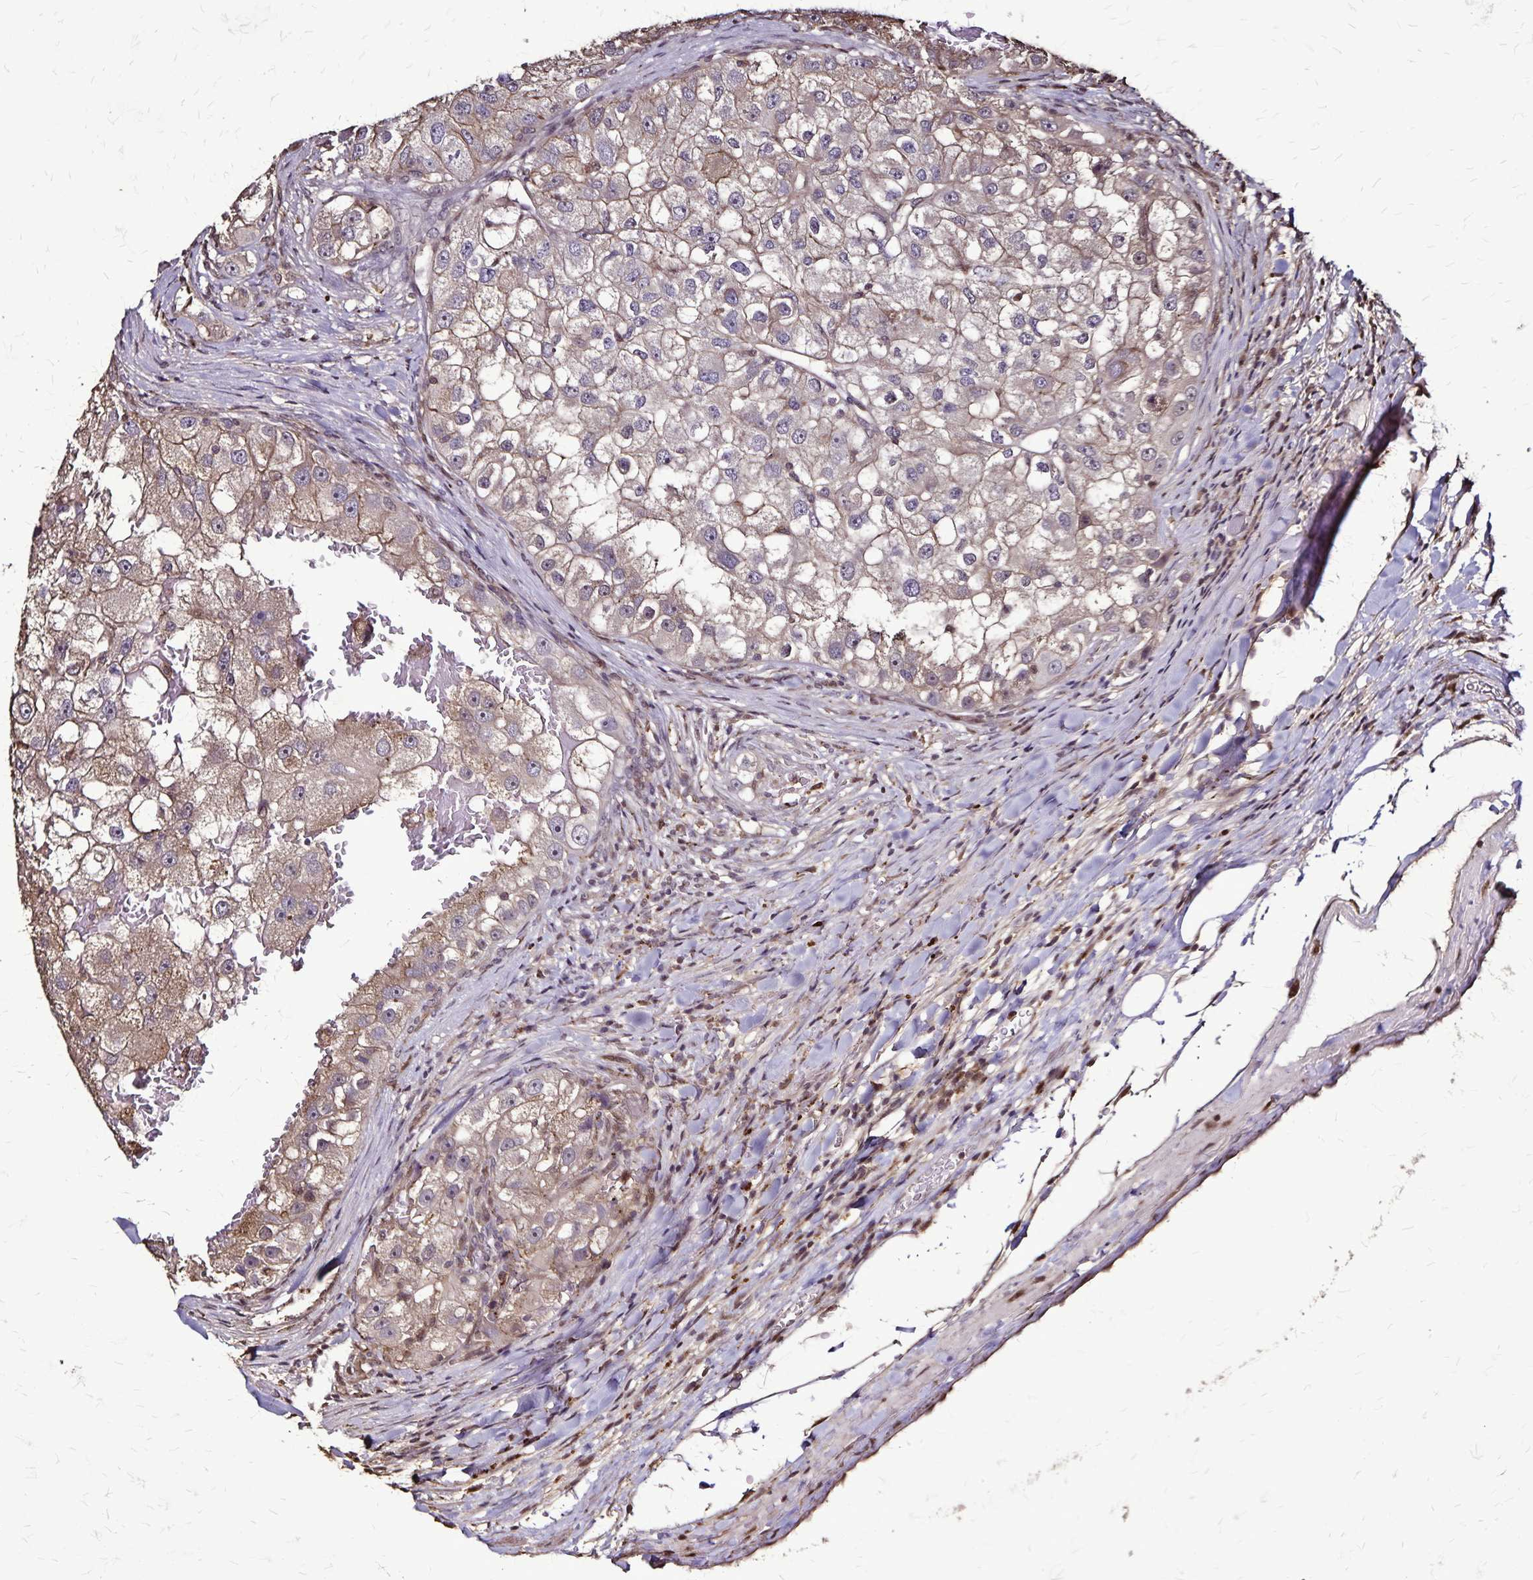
{"staining": {"intensity": "weak", "quantity": "25%-75%", "location": "cytoplasmic/membranous"}, "tissue": "renal cancer", "cell_type": "Tumor cells", "image_type": "cancer", "snomed": [{"axis": "morphology", "description": "Adenocarcinoma, NOS"}, {"axis": "topography", "description": "Kidney"}], "caption": "High-power microscopy captured an immunohistochemistry (IHC) histopathology image of renal cancer, revealing weak cytoplasmic/membranous staining in approximately 25%-75% of tumor cells.", "gene": "CHMP1B", "patient": {"sex": "male", "age": 63}}